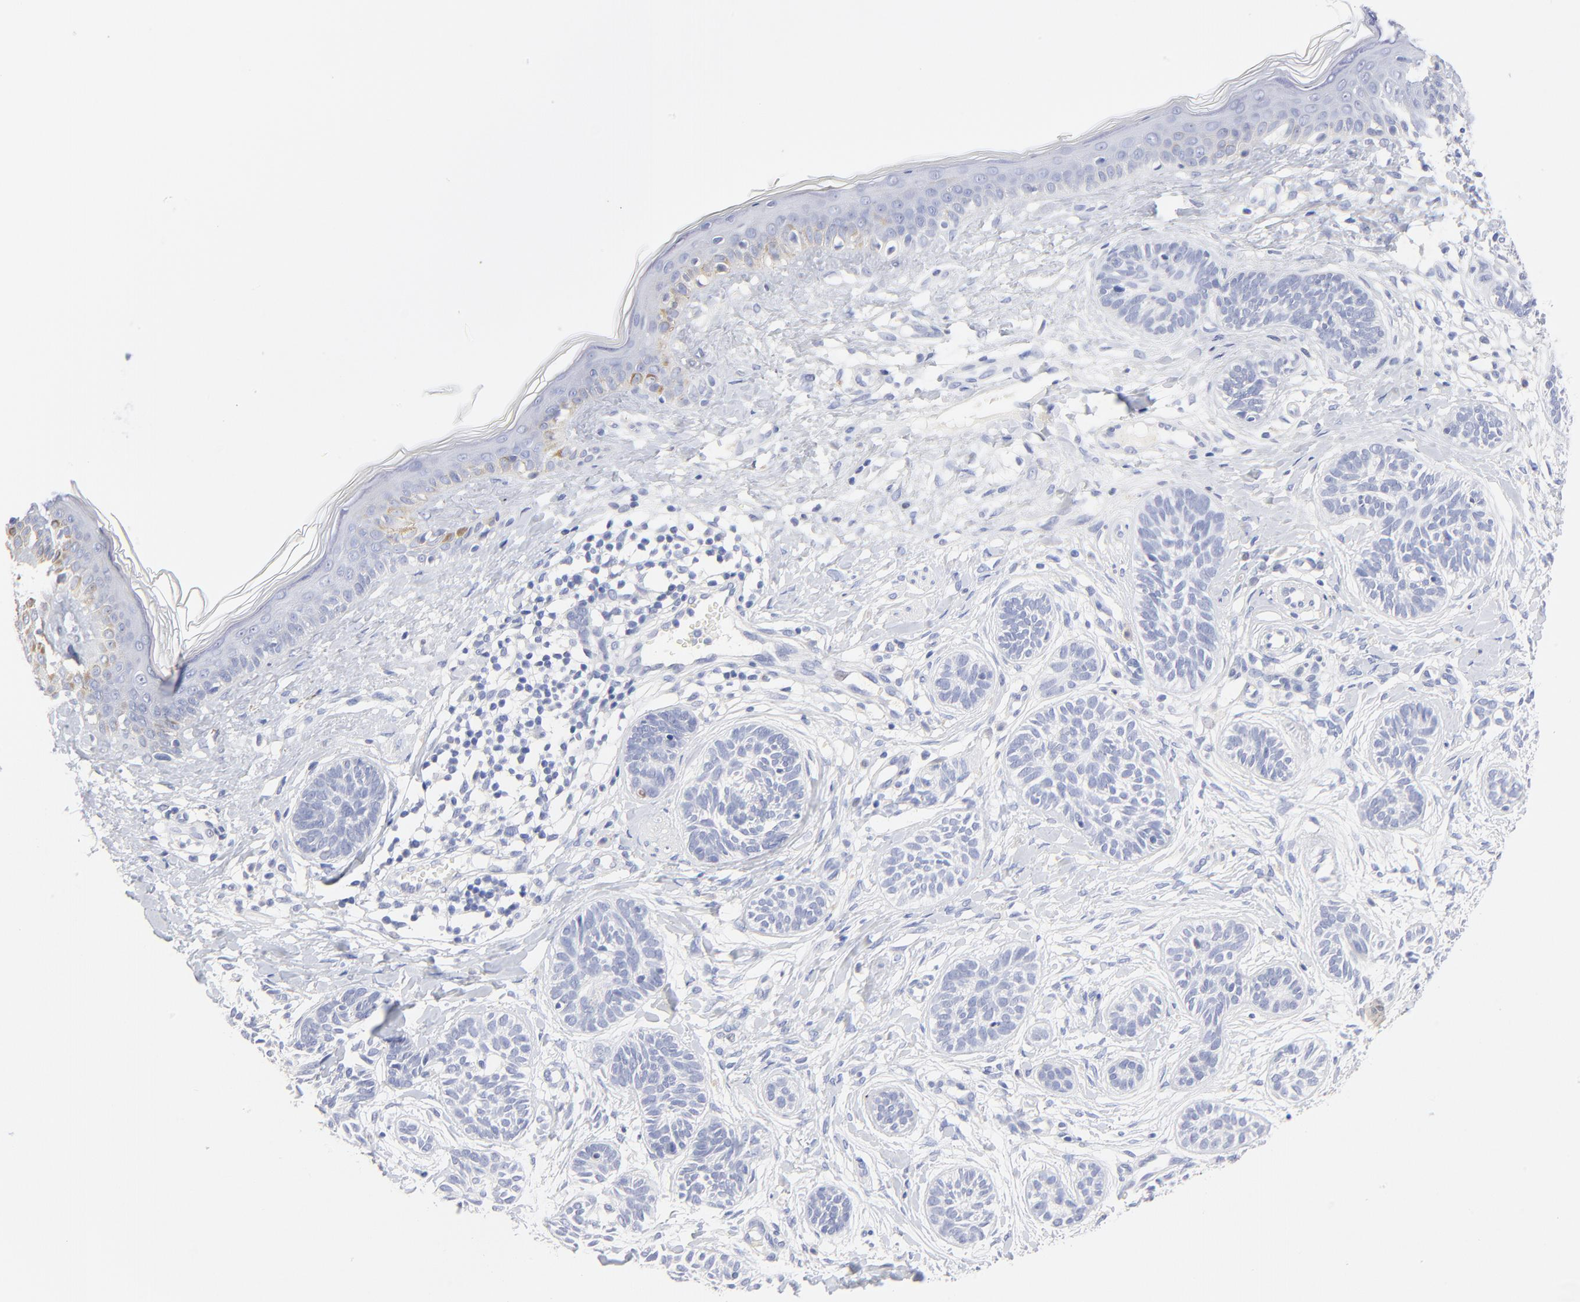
{"staining": {"intensity": "negative", "quantity": "none", "location": "none"}, "tissue": "skin cancer", "cell_type": "Tumor cells", "image_type": "cancer", "snomed": [{"axis": "morphology", "description": "Normal tissue, NOS"}, {"axis": "morphology", "description": "Basal cell carcinoma"}, {"axis": "topography", "description": "Skin"}], "caption": "Immunohistochemistry histopathology image of skin basal cell carcinoma stained for a protein (brown), which reveals no positivity in tumor cells.", "gene": "SULT4A1", "patient": {"sex": "male", "age": 63}}